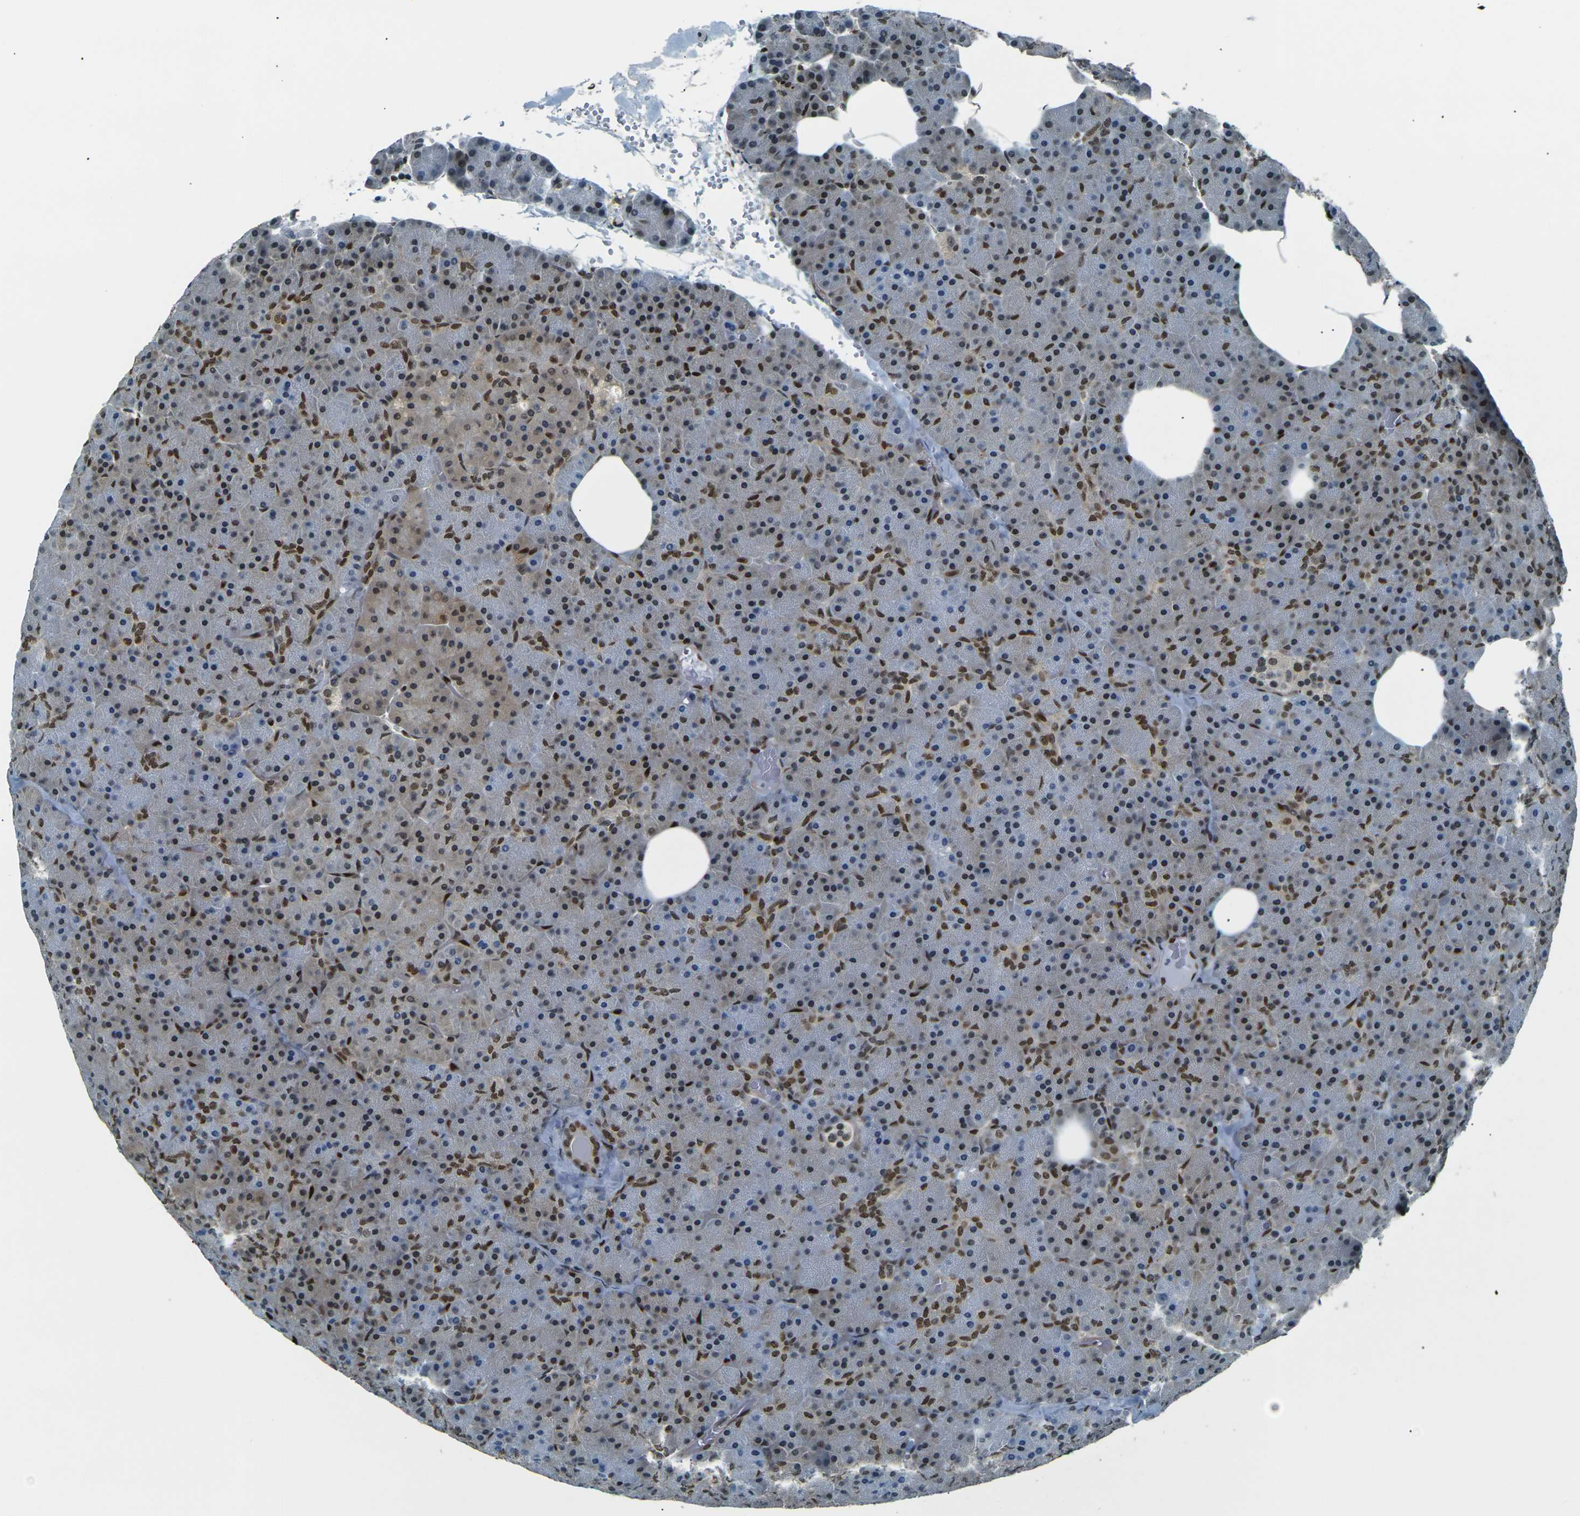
{"staining": {"intensity": "moderate", "quantity": "25%-75%", "location": "nuclear"}, "tissue": "pancreas", "cell_type": "Exocrine glandular cells", "image_type": "normal", "snomed": [{"axis": "morphology", "description": "Normal tissue, NOS"}, {"axis": "topography", "description": "Pancreas"}], "caption": "A micrograph of human pancreas stained for a protein exhibits moderate nuclear brown staining in exocrine glandular cells.", "gene": "NHEJ1", "patient": {"sex": "female", "age": 35}}